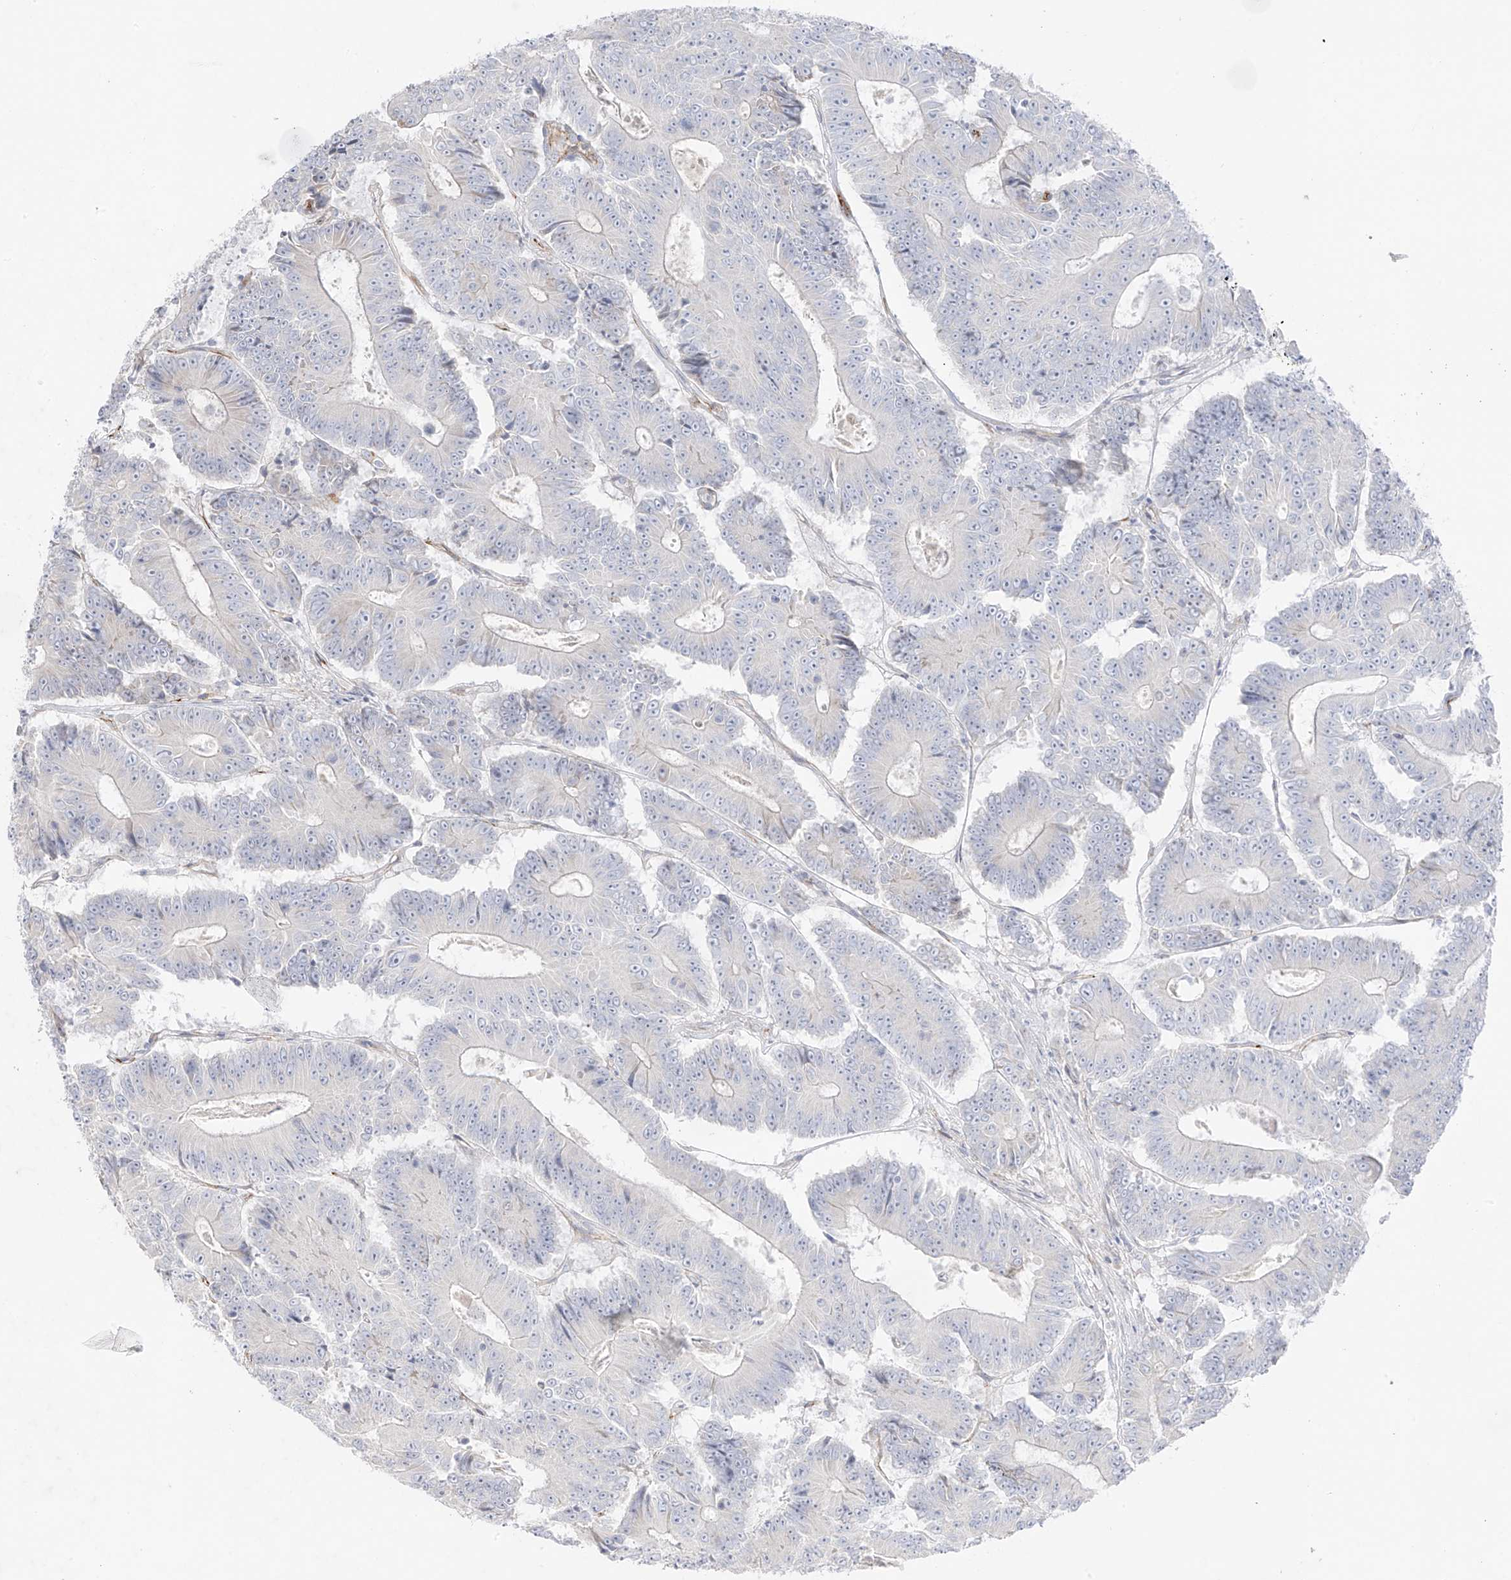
{"staining": {"intensity": "negative", "quantity": "none", "location": "none"}, "tissue": "colorectal cancer", "cell_type": "Tumor cells", "image_type": "cancer", "snomed": [{"axis": "morphology", "description": "Adenocarcinoma, NOS"}, {"axis": "topography", "description": "Colon"}], "caption": "Histopathology image shows no significant protein positivity in tumor cells of colorectal adenocarcinoma. Nuclei are stained in blue.", "gene": "C11orf87", "patient": {"sex": "male", "age": 83}}